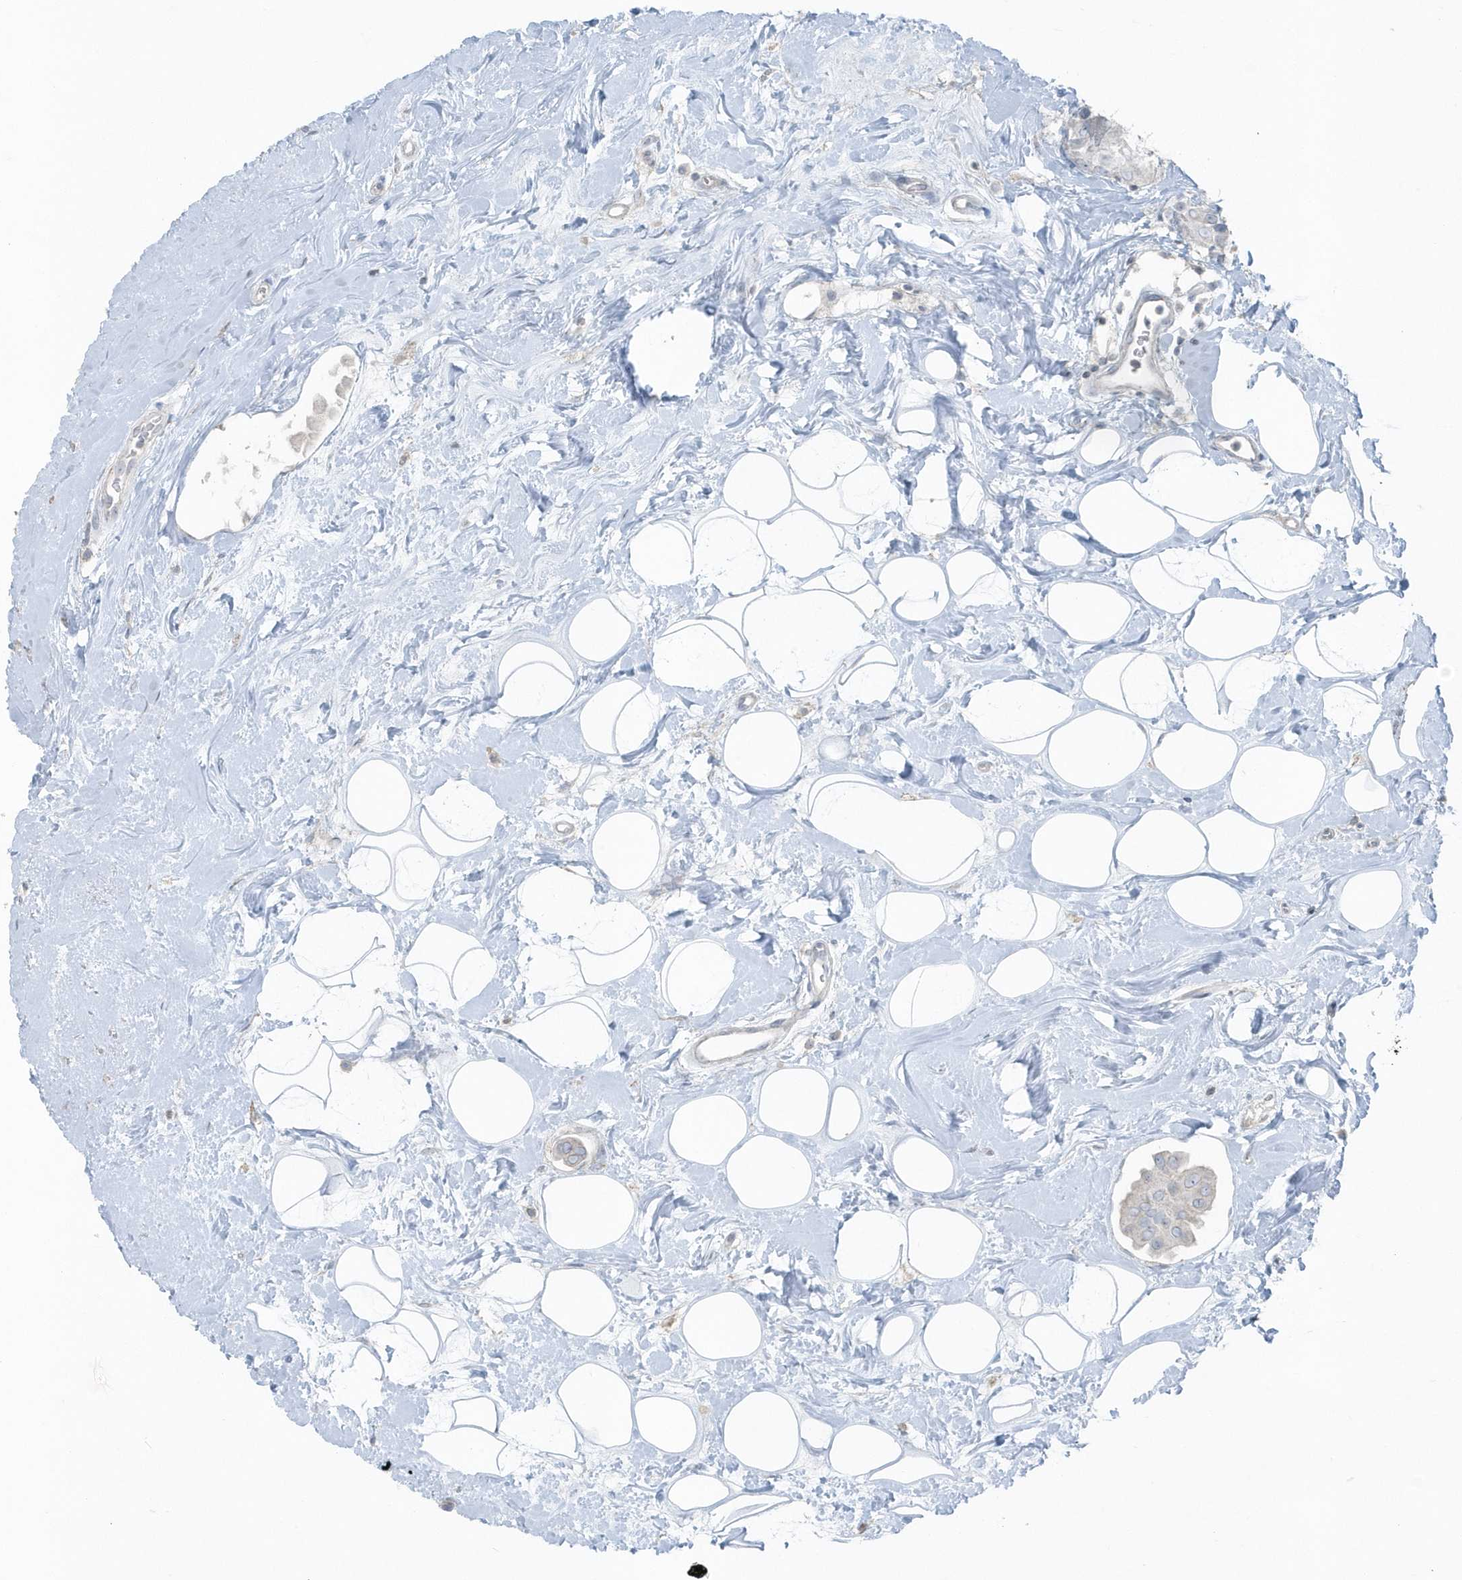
{"staining": {"intensity": "negative", "quantity": "none", "location": "none"}, "tissue": "breast cancer", "cell_type": "Tumor cells", "image_type": "cancer", "snomed": [{"axis": "morphology", "description": "Normal tissue, NOS"}, {"axis": "morphology", "description": "Duct carcinoma"}, {"axis": "topography", "description": "Breast"}], "caption": "DAB immunohistochemical staining of human breast cancer (intraductal carcinoma) exhibits no significant staining in tumor cells. The staining was performed using DAB (3,3'-diaminobenzidine) to visualize the protein expression in brown, while the nuclei were stained in blue with hematoxylin (Magnification: 20x).", "gene": "ACTC1", "patient": {"sex": "female", "age": 39}}